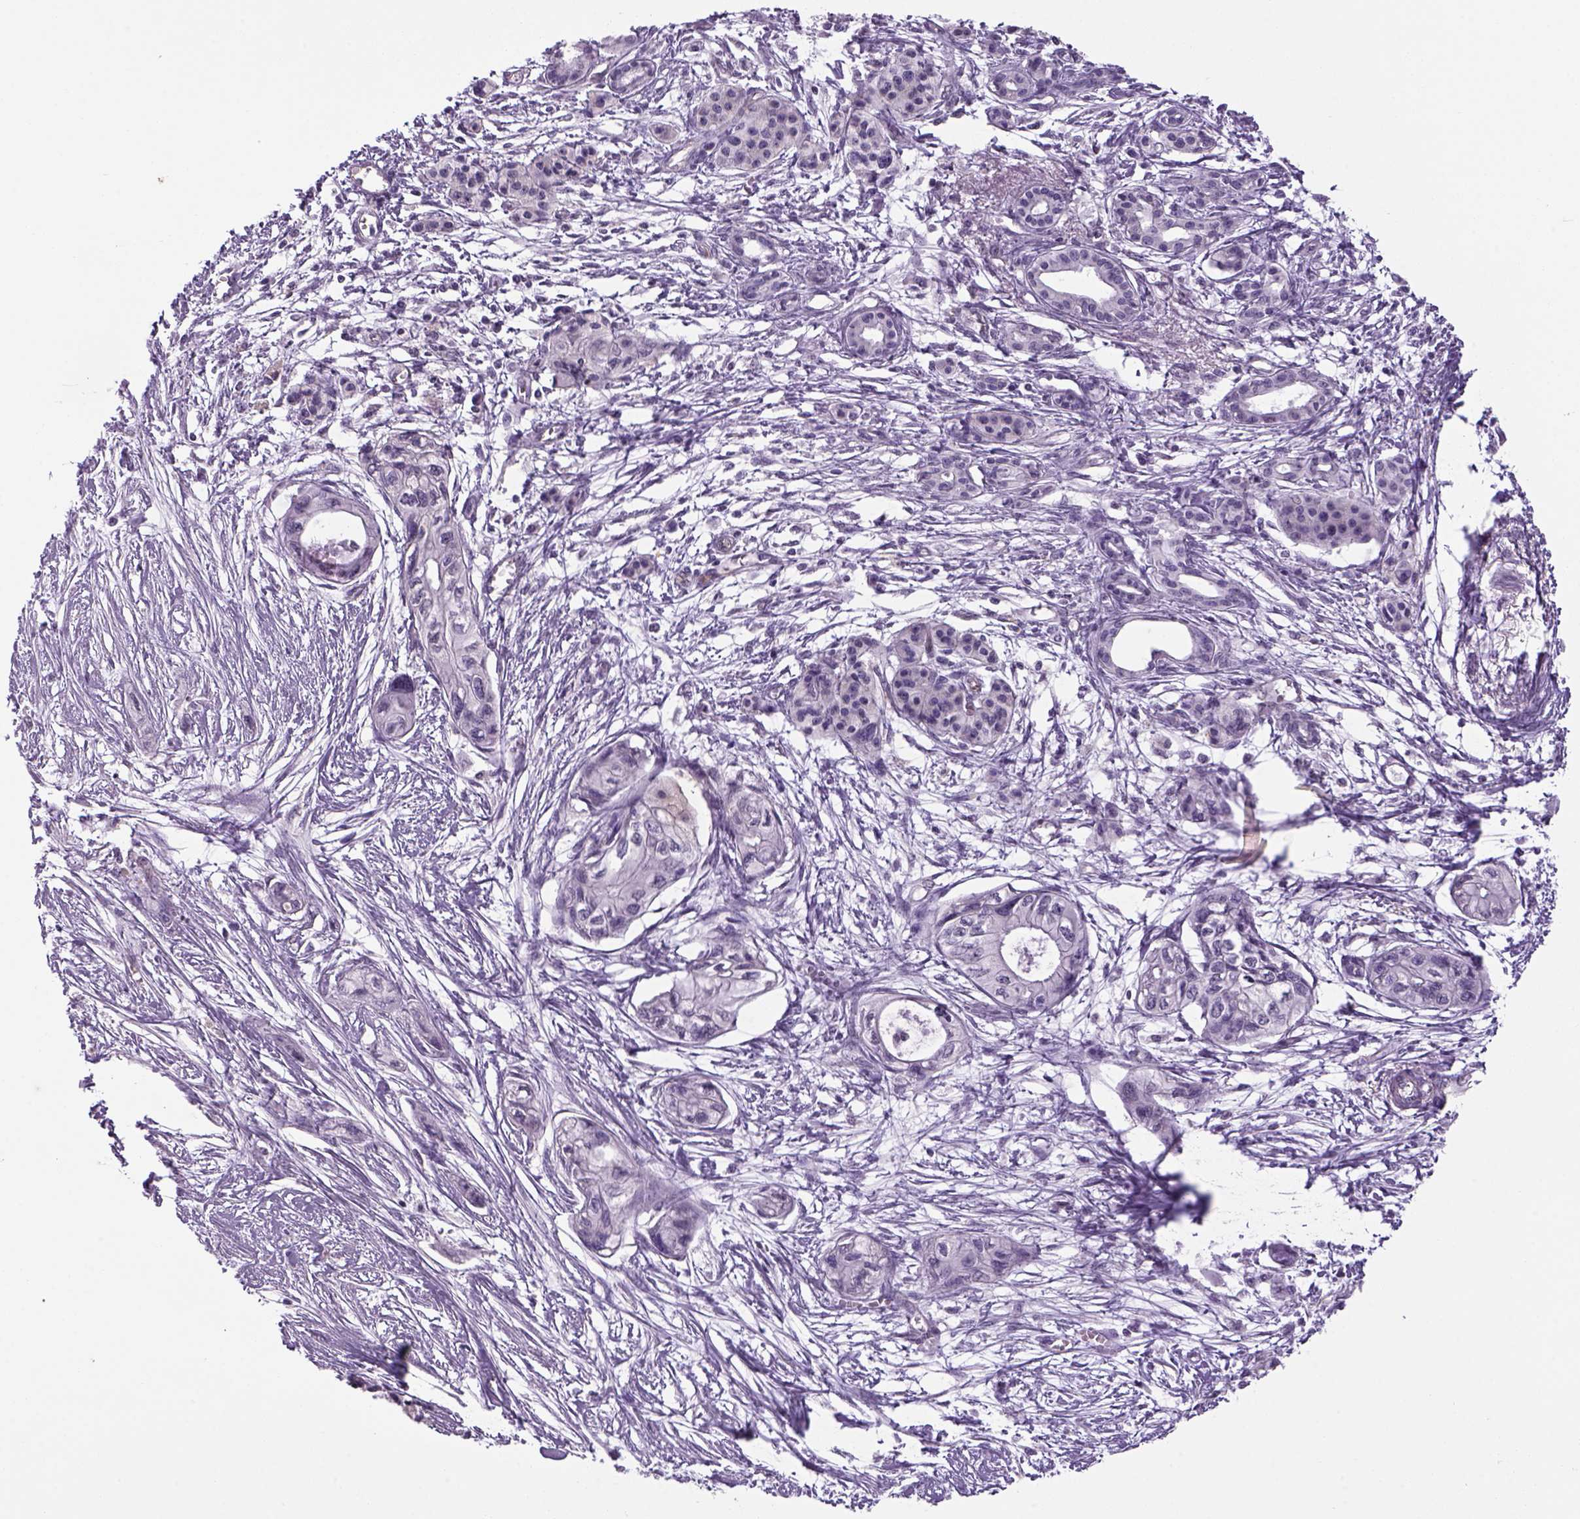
{"staining": {"intensity": "negative", "quantity": "none", "location": "none"}, "tissue": "pancreatic cancer", "cell_type": "Tumor cells", "image_type": "cancer", "snomed": [{"axis": "morphology", "description": "Adenocarcinoma, NOS"}, {"axis": "topography", "description": "Pancreas"}], "caption": "Pancreatic cancer (adenocarcinoma) was stained to show a protein in brown. There is no significant expression in tumor cells.", "gene": "PRRT1", "patient": {"sex": "female", "age": 76}}